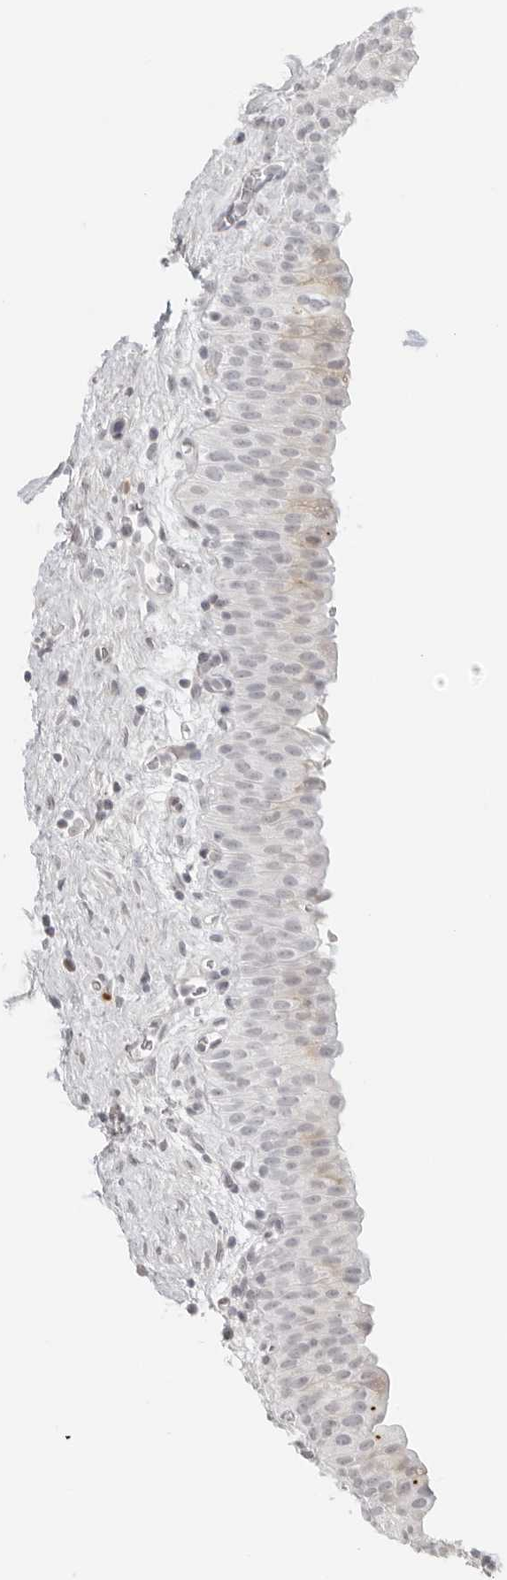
{"staining": {"intensity": "moderate", "quantity": "25%-75%", "location": "cytoplasmic/membranous"}, "tissue": "urinary bladder", "cell_type": "Urothelial cells", "image_type": "normal", "snomed": [{"axis": "morphology", "description": "Normal tissue, NOS"}, {"axis": "topography", "description": "Urinary bladder"}], "caption": "Urinary bladder stained with immunohistochemistry displays moderate cytoplasmic/membranous expression in approximately 25%-75% of urothelial cells.", "gene": "ZNF678", "patient": {"sex": "male", "age": 82}}